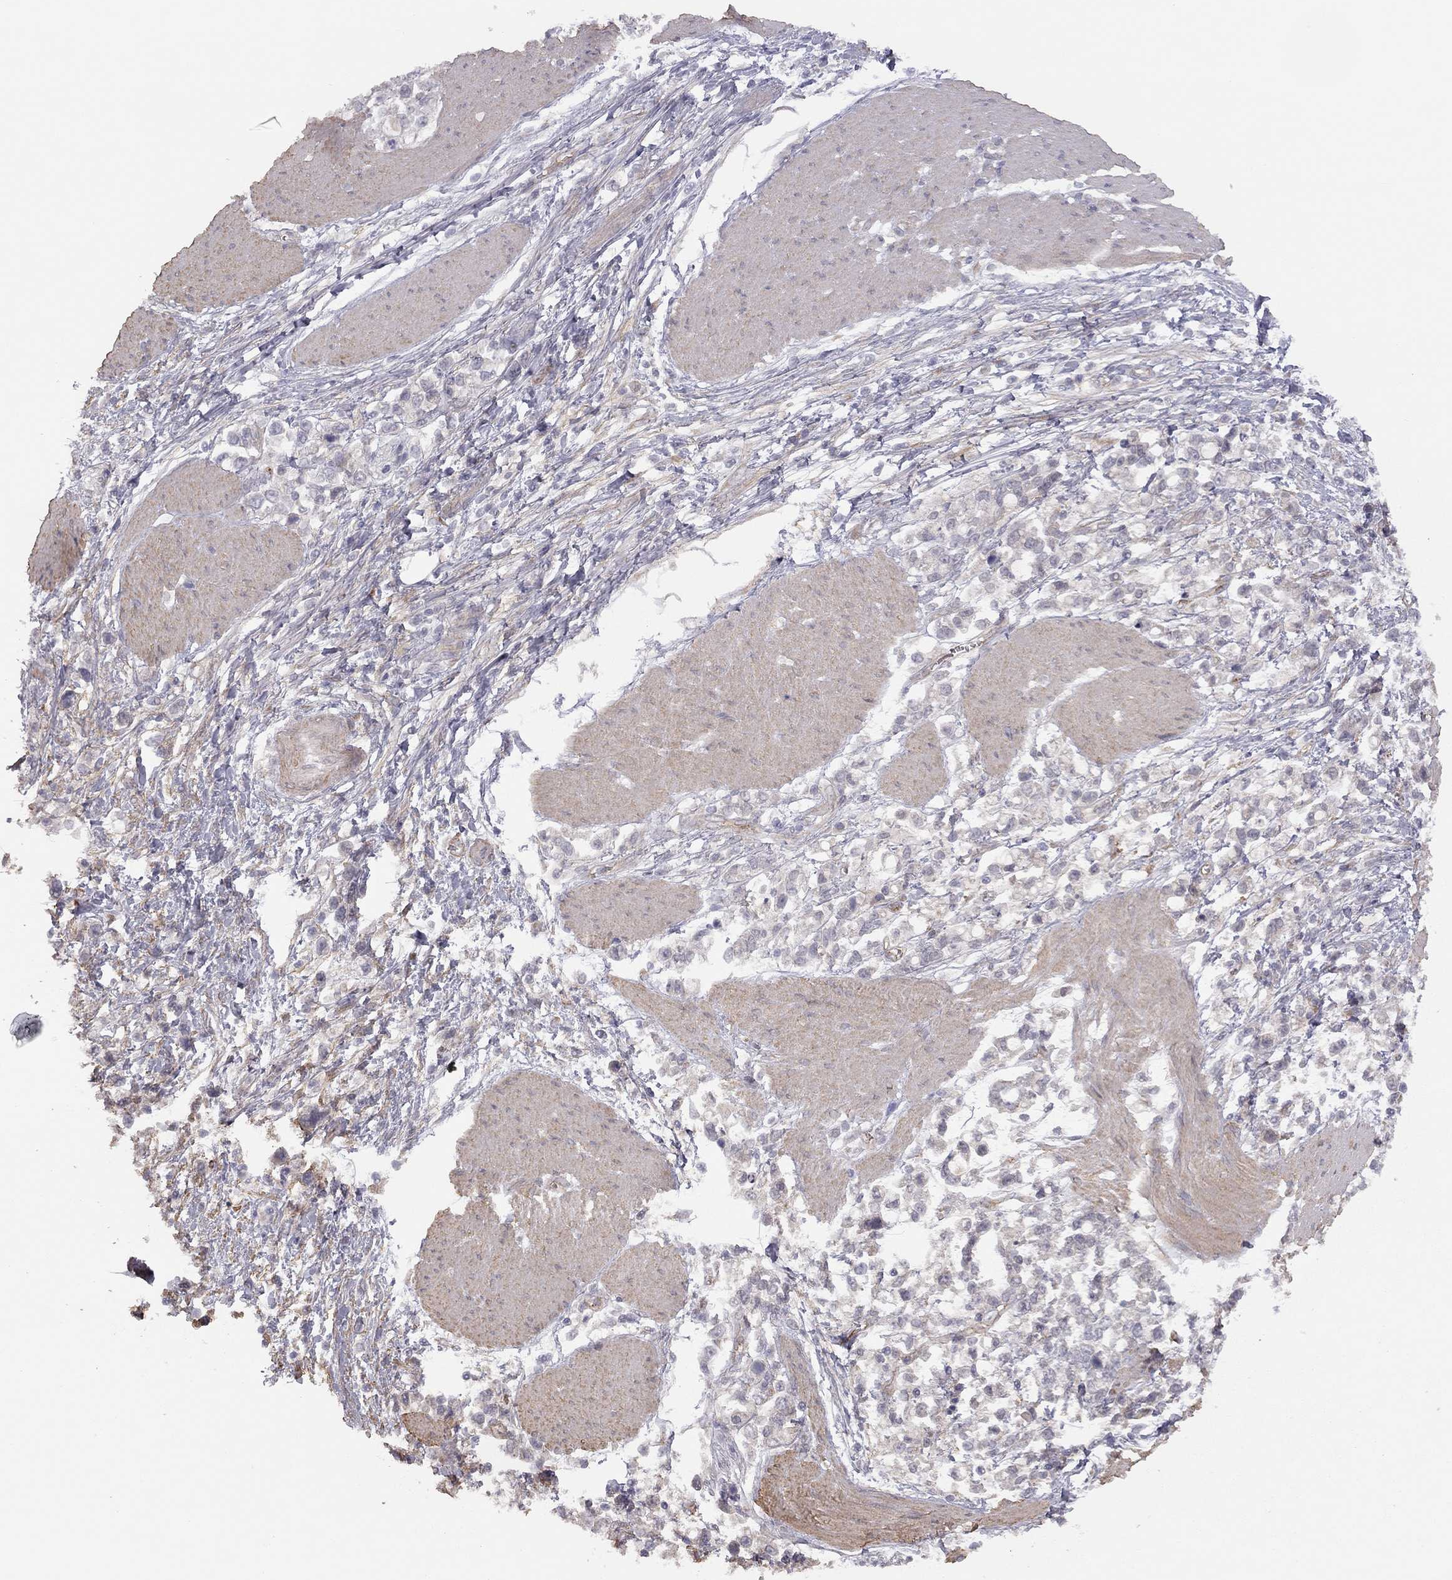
{"staining": {"intensity": "negative", "quantity": "none", "location": "none"}, "tissue": "stomach cancer", "cell_type": "Tumor cells", "image_type": "cancer", "snomed": [{"axis": "morphology", "description": "Adenocarcinoma, NOS"}, {"axis": "topography", "description": "Stomach"}], "caption": "Image shows no significant protein positivity in tumor cells of adenocarcinoma (stomach).", "gene": "EXOC3L2", "patient": {"sex": "male", "age": 63}}